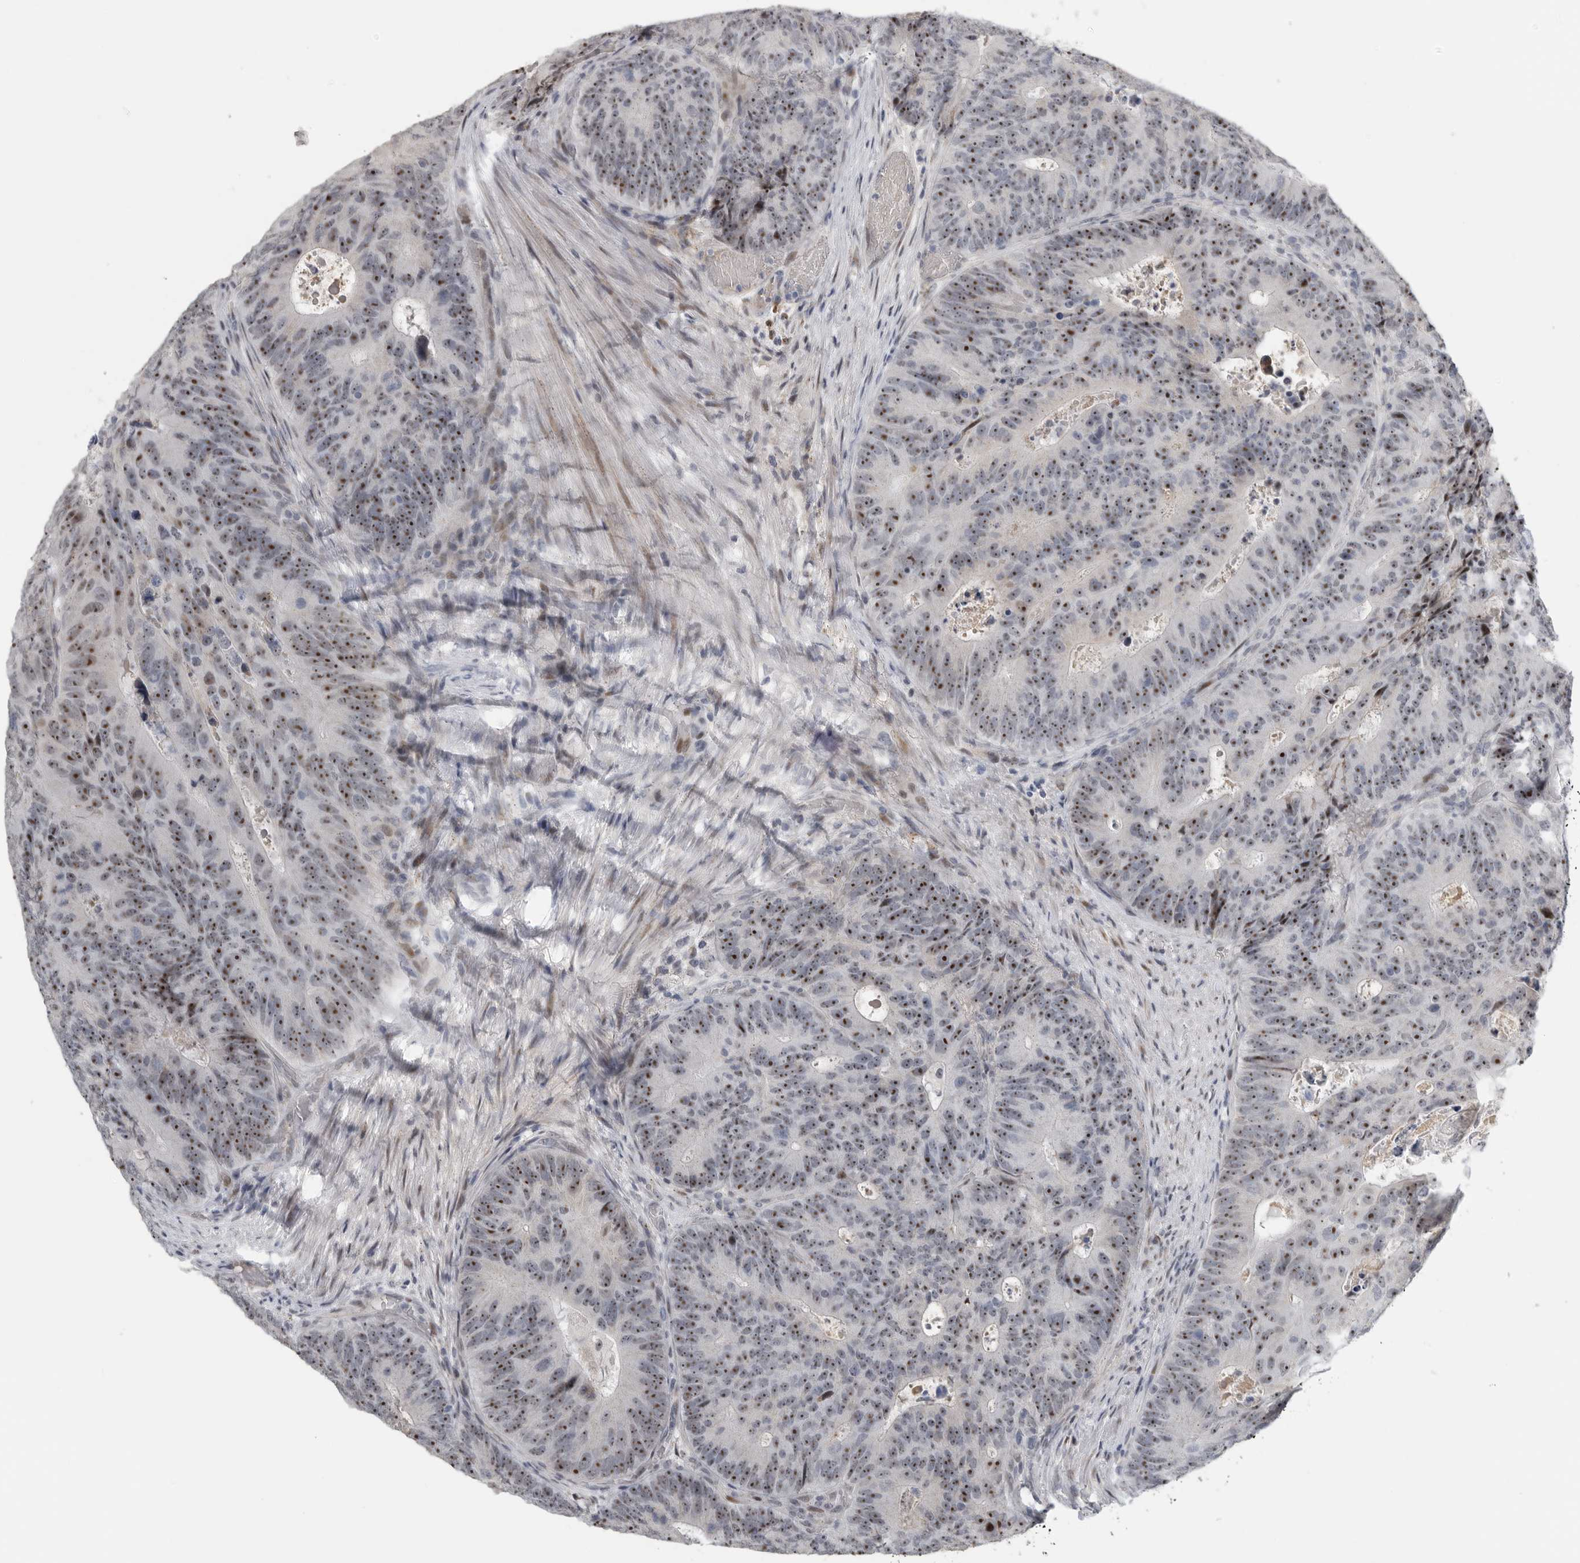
{"staining": {"intensity": "moderate", "quantity": ">75%", "location": "nuclear"}, "tissue": "colorectal cancer", "cell_type": "Tumor cells", "image_type": "cancer", "snomed": [{"axis": "morphology", "description": "Adenocarcinoma, NOS"}, {"axis": "topography", "description": "Colon"}], "caption": "This micrograph demonstrates IHC staining of human colorectal adenocarcinoma, with medium moderate nuclear staining in about >75% of tumor cells.", "gene": "PCMTD1", "patient": {"sex": "male", "age": 87}}